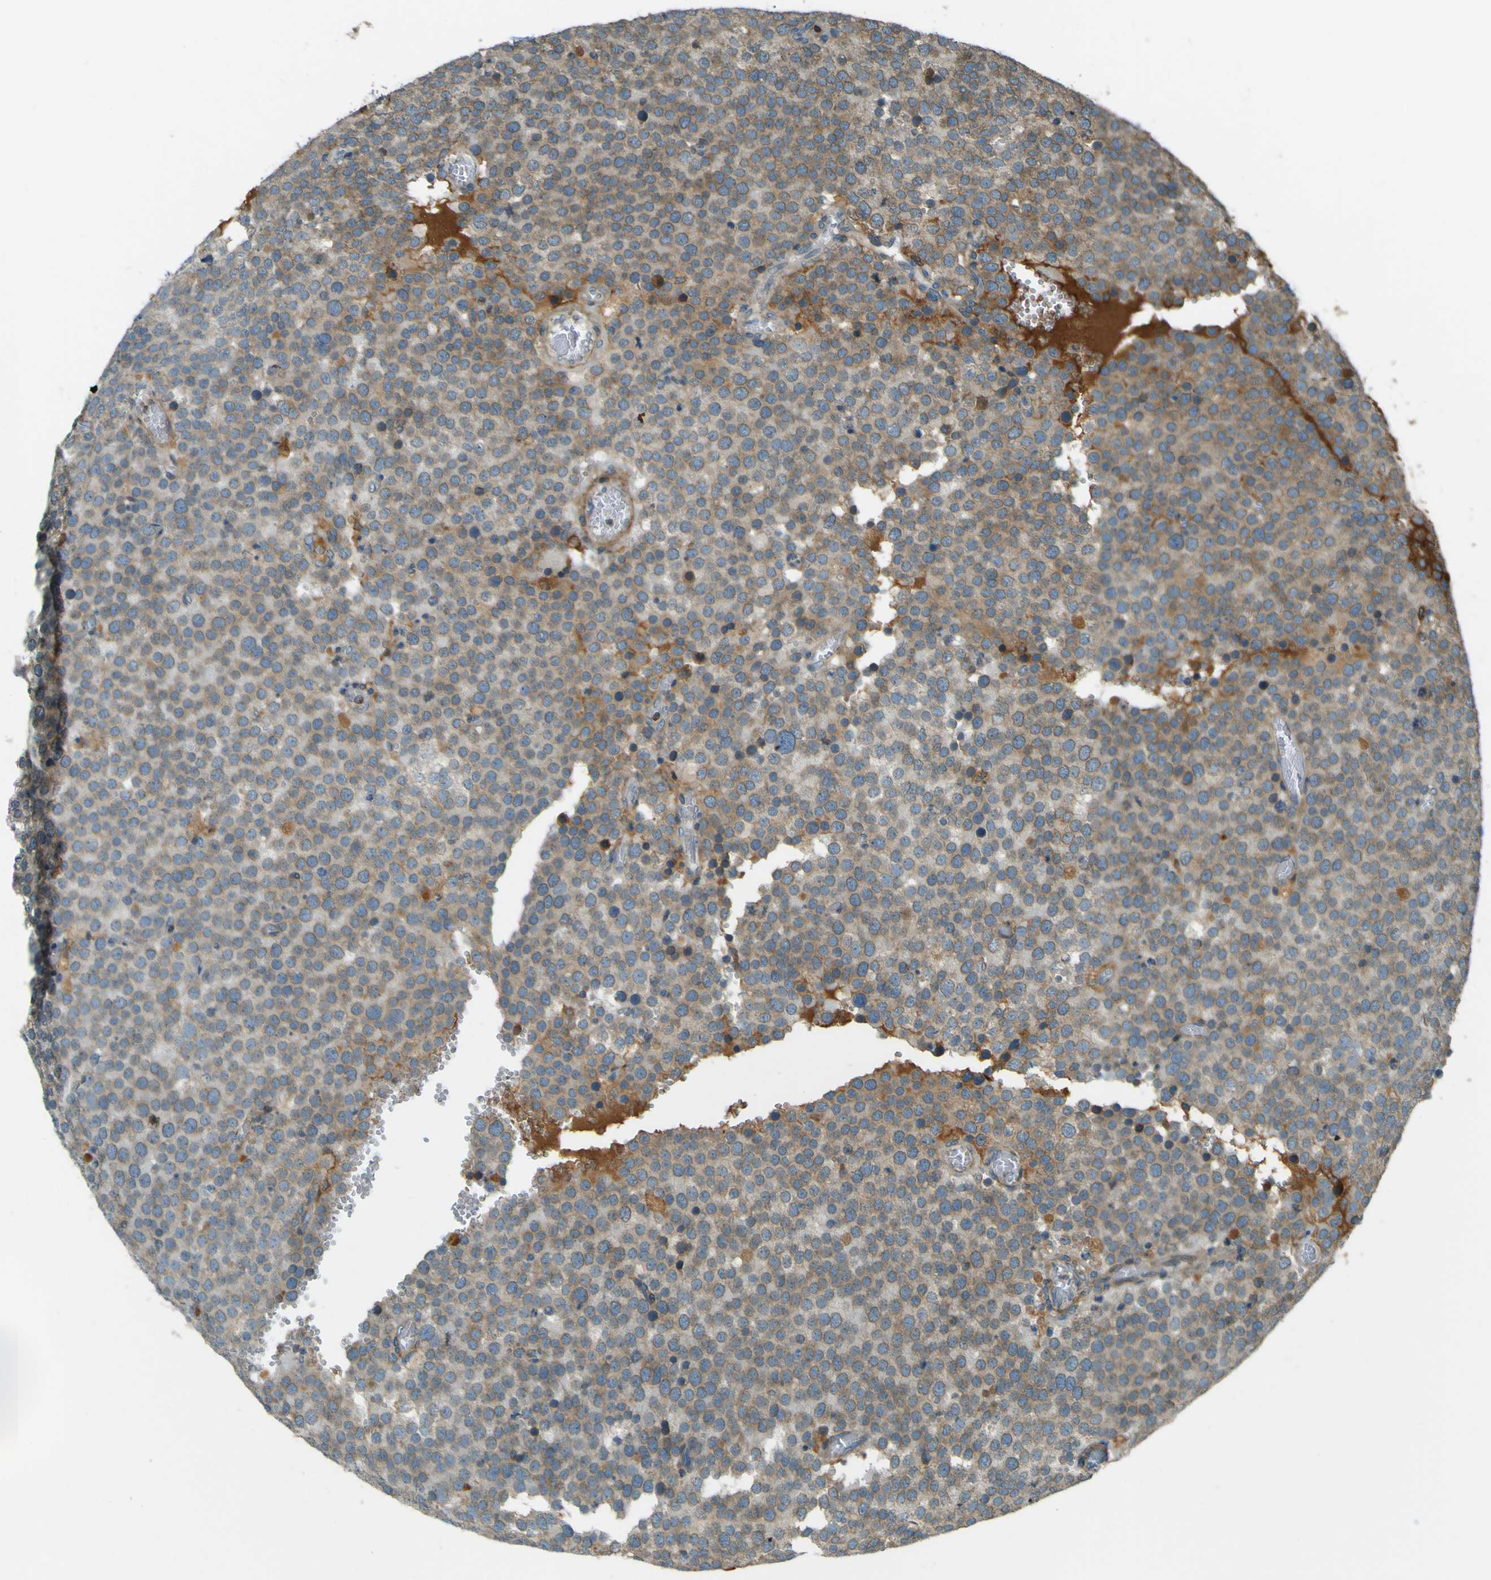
{"staining": {"intensity": "weak", "quantity": ">75%", "location": "cytoplasmic/membranous"}, "tissue": "testis cancer", "cell_type": "Tumor cells", "image_type": "cancer", "snomed": [{"axis": "morphology", "description": "Normal tissue, NOS"}, {"axis": "morphology", "description": "Seminoma, NOS"}, {"axis": "topography", "description": "Testis"}], "caption": "Immunohistochemistry (DAB (3,3'-diaminobenzidine)) staining of seminoma (testis) demonstrates weak cytoplasmic/membranous protein expression in approximately >75% of tumor cells. (DAB (3,3'-diaminobenzidine) IHC, brown staining for protein, blue staining for nuclei).", "gene": "LPCAT1", "patient": {"sex": "male", "age": 71}}